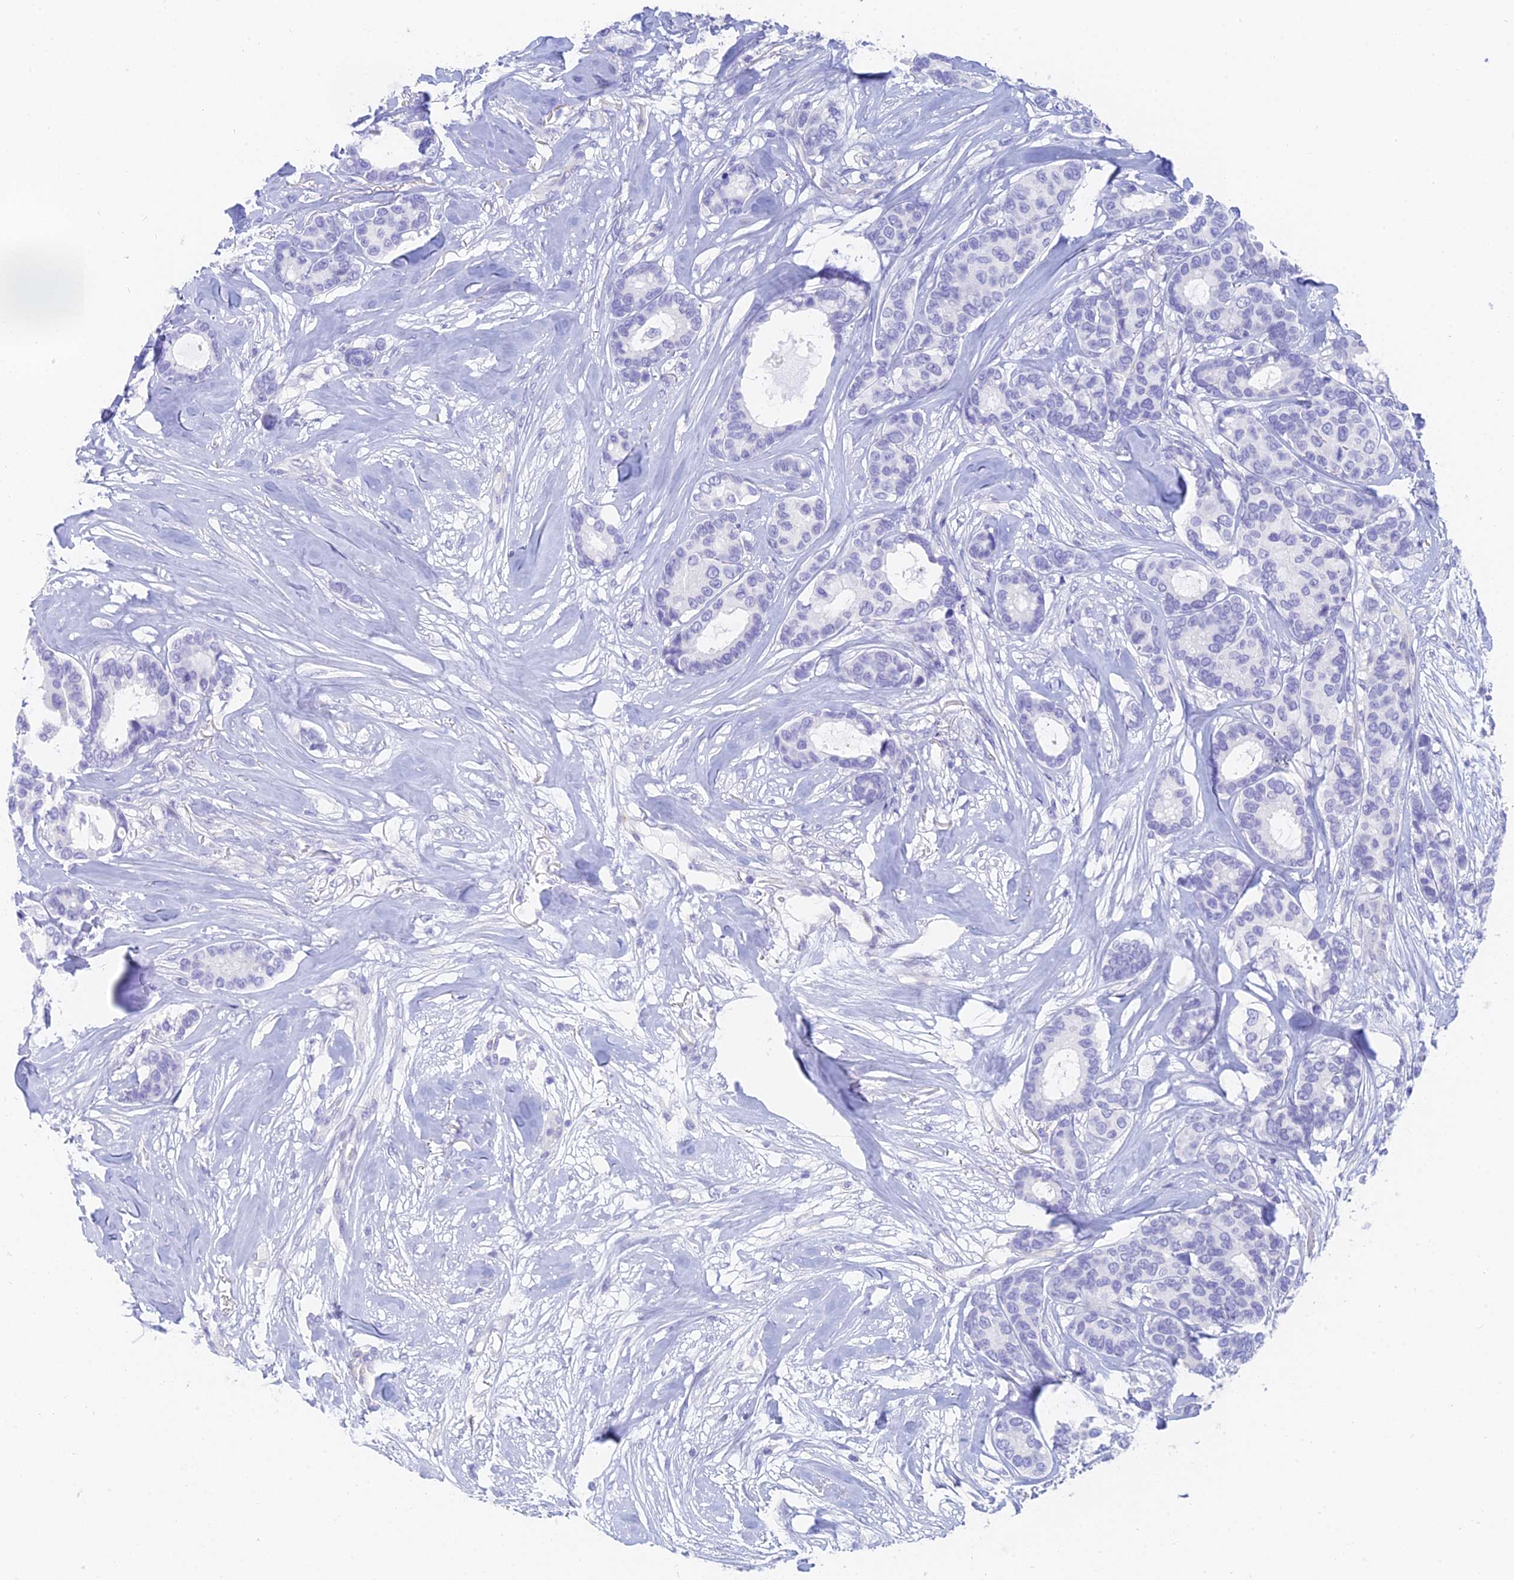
{"staining": {"intensity": "negative", "quantity": "none", "location": "none"}, "tissue": "breast cancer", "cell_type": "Tumor cells", "image_type": "cancer", "snomed": [{"axis": "morphology", "description": "Duct carcinoma"}, {"axis": "topography", "description": "Breast"}], "caption": "Tumor cells show no significant protein expression in breast invasive ductal carcinoma. (DAB (3,3'-diaminobenzidine) immunohistochemistry with hematoxylin counter stain).", "gene": "SLC36A2", "patient": {"sex": "female", "age": 87}}